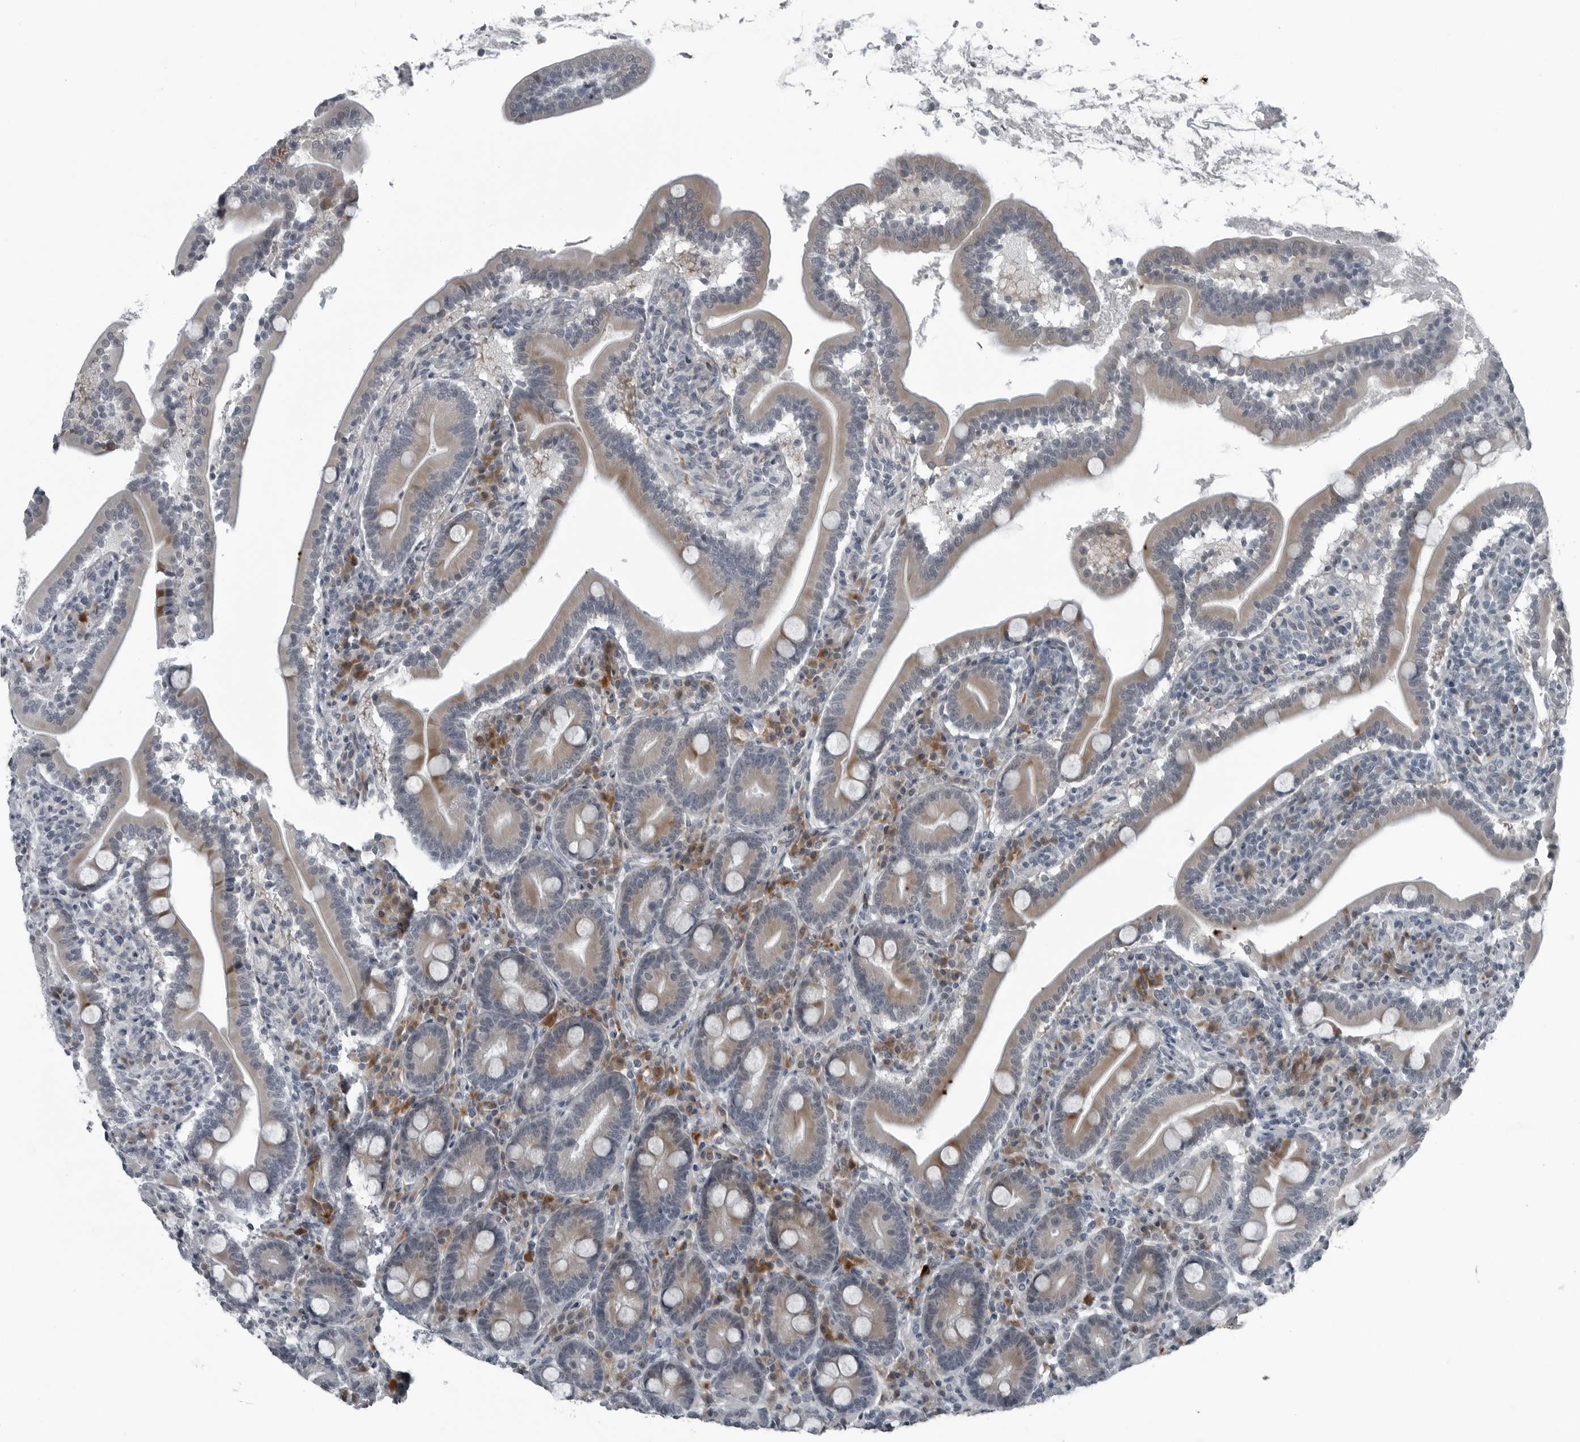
{"staining": {"intensity": "moderate", "quantity": "25%-75%", "location": "cytoplasmic/membranous"}, "tissue": "duodenum", "cell_type": "Glandular cells", "image_type": "normal", "snomed": [{"axis": "morphology", "description": "Normal tissue, NOS"}, {"axis": "topography", "description": "Duodenum"}], "caption": "Brown immunohistochemical staining in unremarkable duodenum reveals moderate cytoplasmic/membranous staining in about 25%-75% of glandular cells.", "gene": "DNAAF11", "patient": {"sex": "male", "age": 35}}